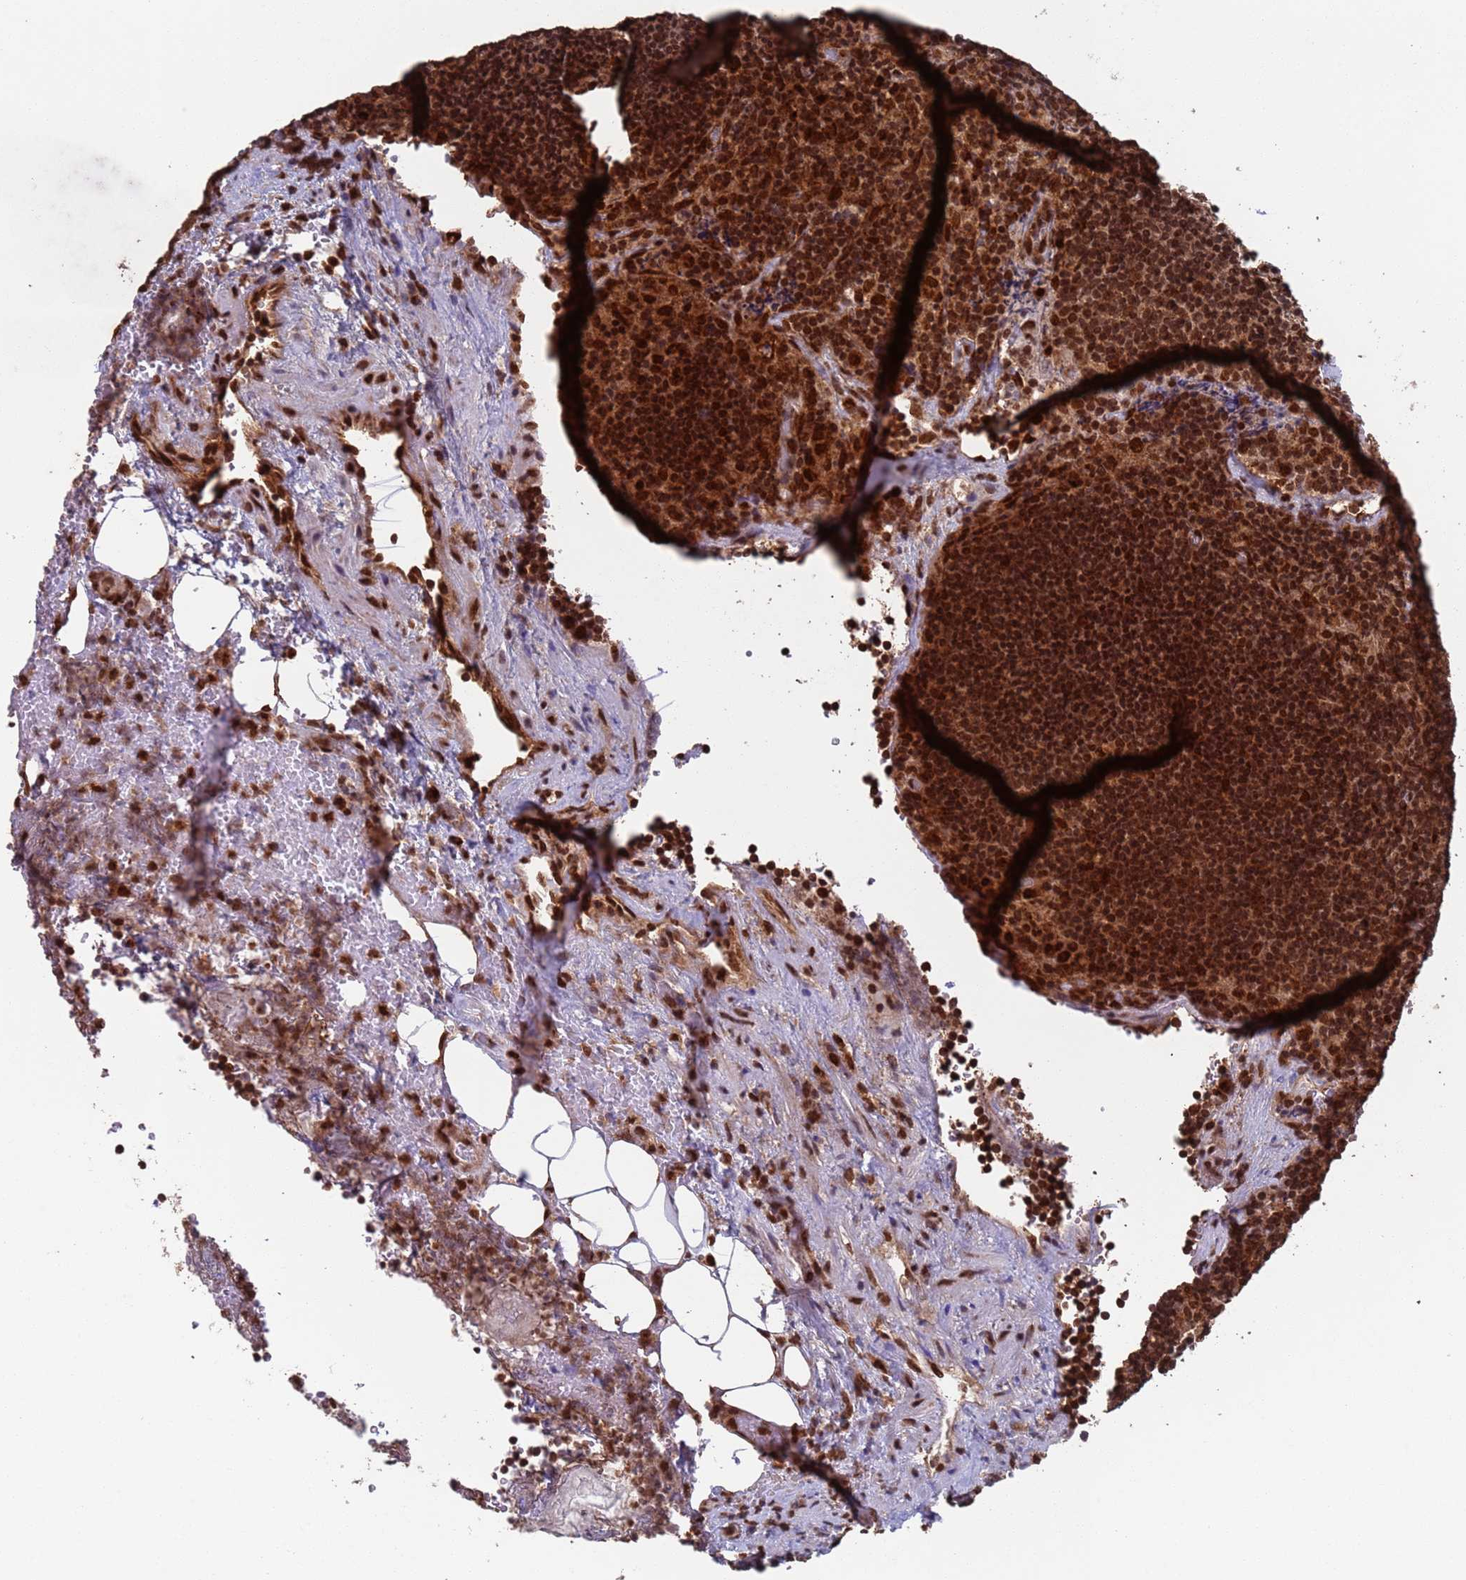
{"staining": {"intensity": "moderate", "quantity": ">75%", "location": "cytoplasmic/membranous,nuclear"}, "tissue": "lymph node", "cell_type": "Non-germinal center cells", "image_type": "normal", "snomed": [{"axis": "morphology", "description": "Normal tissue, NOS"}, {"axis": "topography", "description": "Lymph node"}], "caption": "Non-germinal center cells display medium levels of moderate cytoplasmic/membranous,nuclear positivity in approximately >75% of cells in normal human lymph node.", "gene": "FUBP3", "patient": {"sex": "male", "age": 69}}